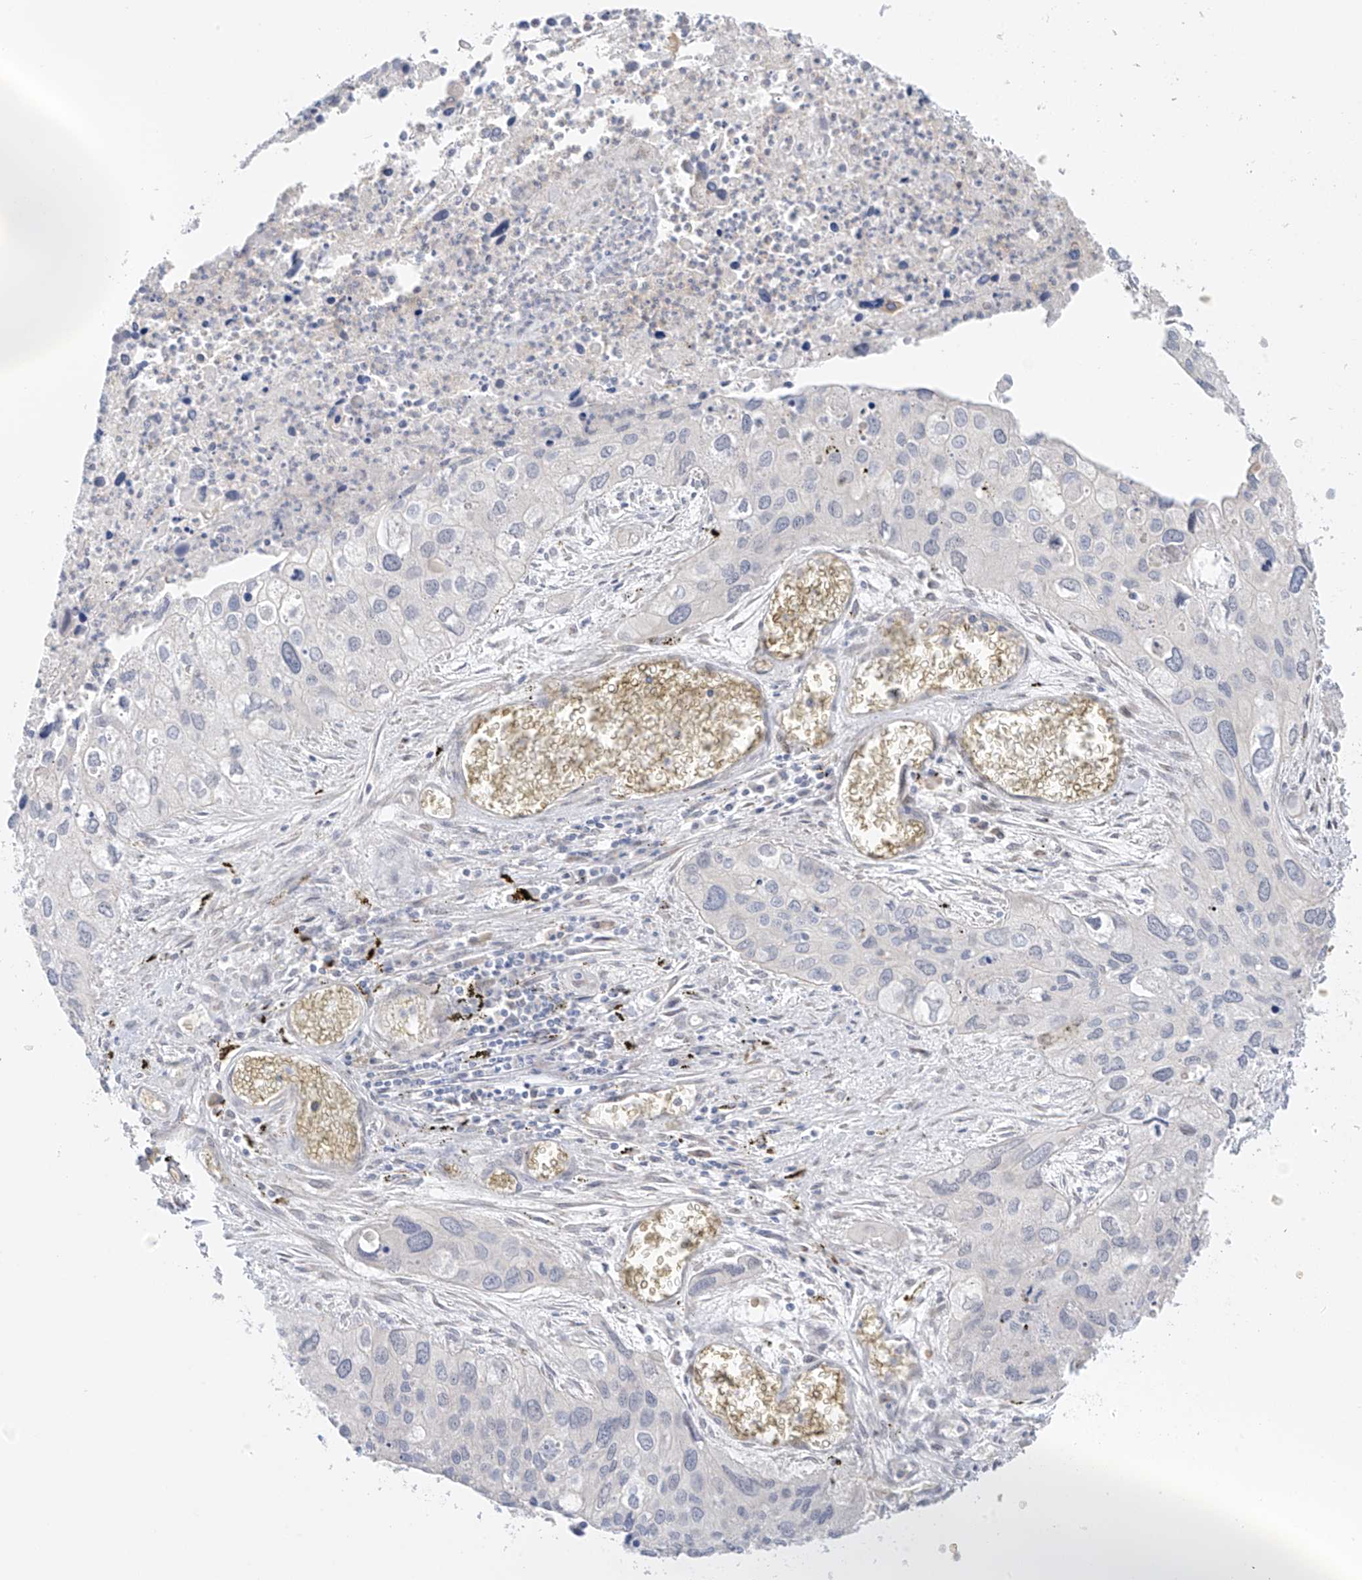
{"staining": {"intensity": "negative", "quantity": "none", "location": "none"}, "tissue": "cervical cancer", "cell_type": "Tumor cells", "image_type": "cancer", "snomed": [{"axis": "morphology", "description": "Squamous cell carcinoma, NOS"}, {"axis": "topography", "description": "Cervix"}], "caption": "The histopathology image exhibits no staining of tumor cells in cervical cancer (squamous cell carcinoma).", "gene": "DCDC2", "patient": {"sex": "female", "age": 55}}